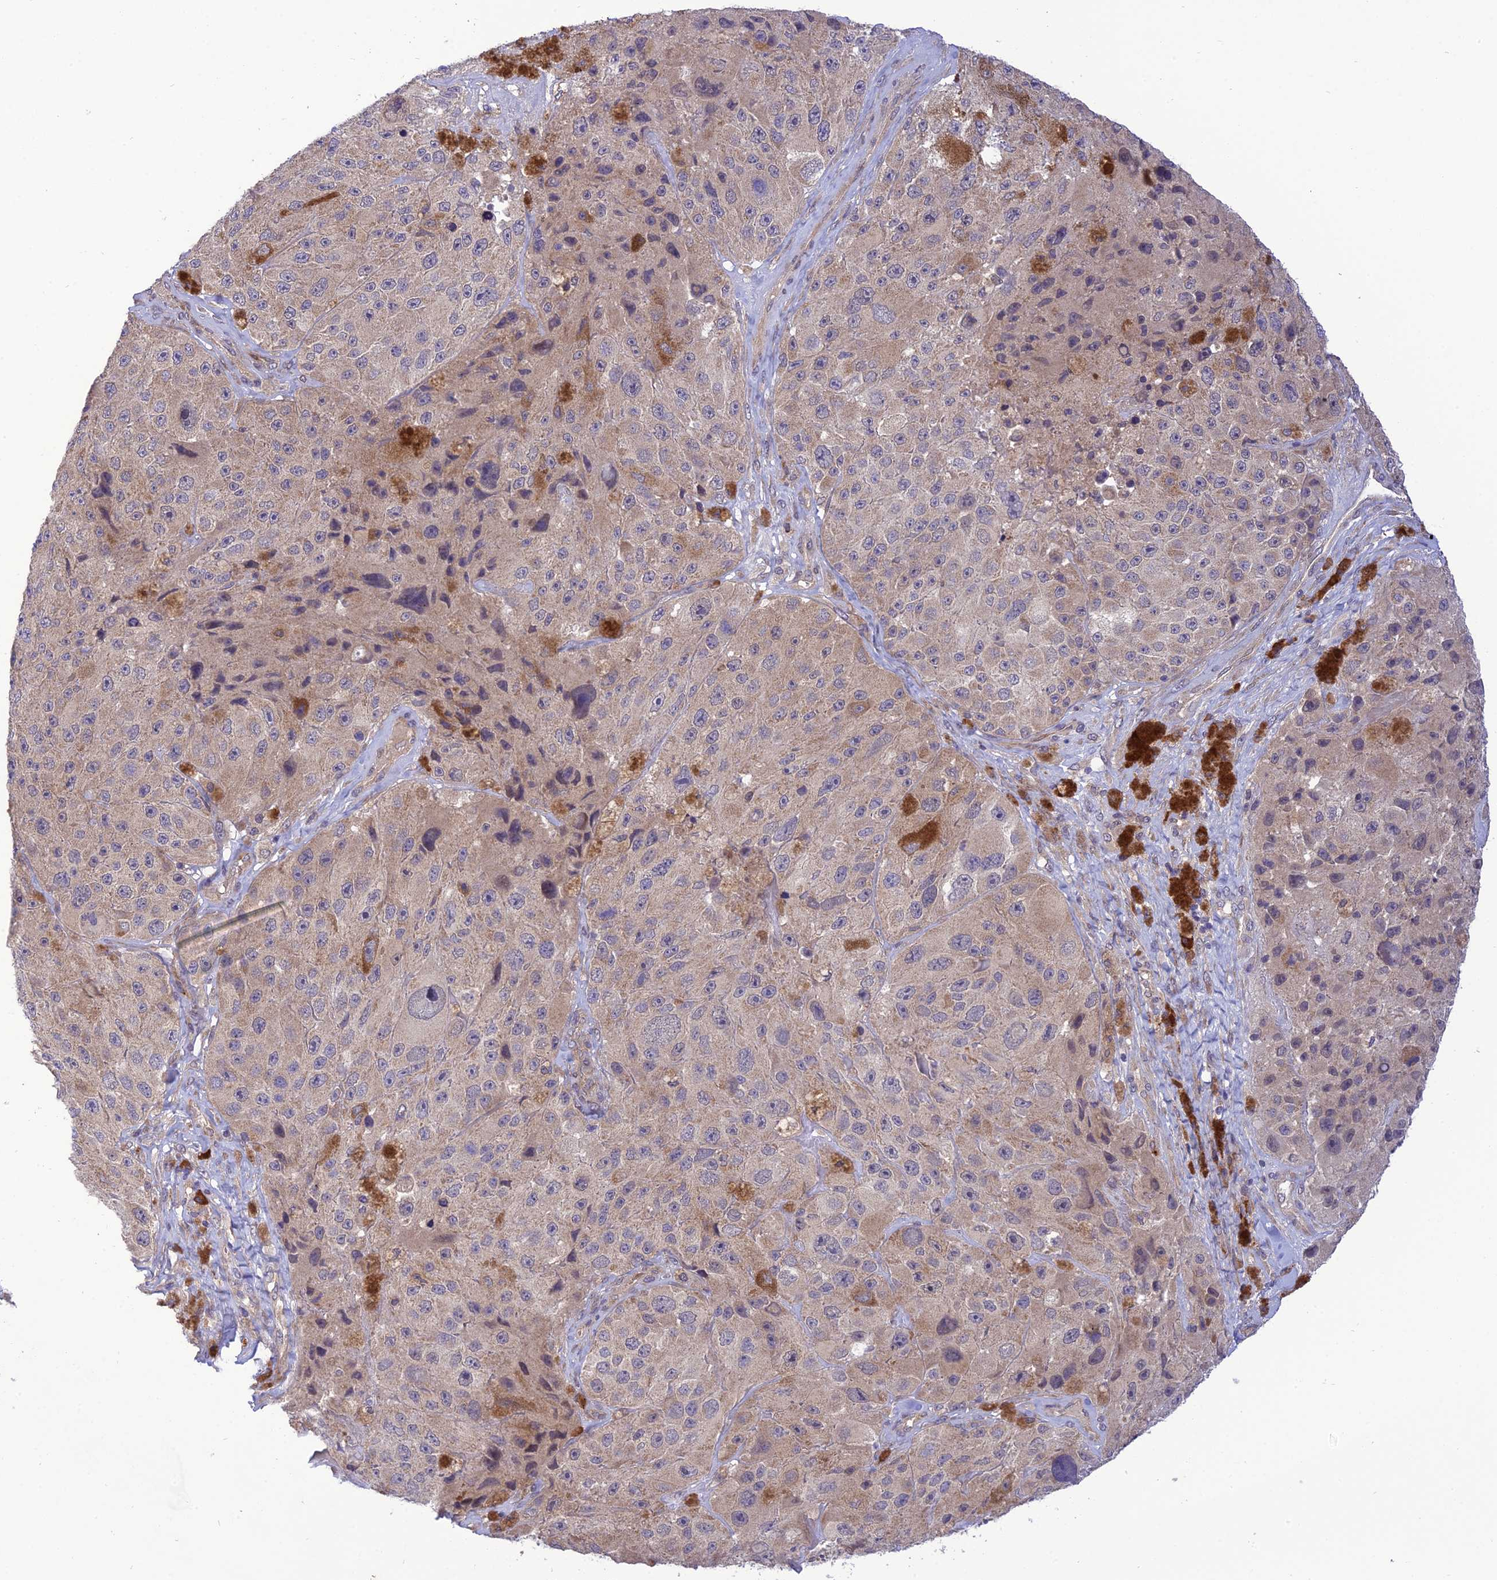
{"staining": {"intensity": "weak", "quantity": "<25%", "location": "cytoplasmic/membranous"}, "tissue": "melanoma", "cell_type": "Tumor cells", "image_type": "cancer", "snomed": [{"axis": "morphology", "description": "Malignant melanoma, Metastatic site"}, {"axis": "topography", "description": "Lymph node"}], "caption": "Histopathology image shows no protein staining in tumor cells of malignant melanoma (metastatic site) tissue. (IHC, brightfield microscopy, high magnification).", "gene": "UROS", "patient": {"sex": "male", "age": 62}}